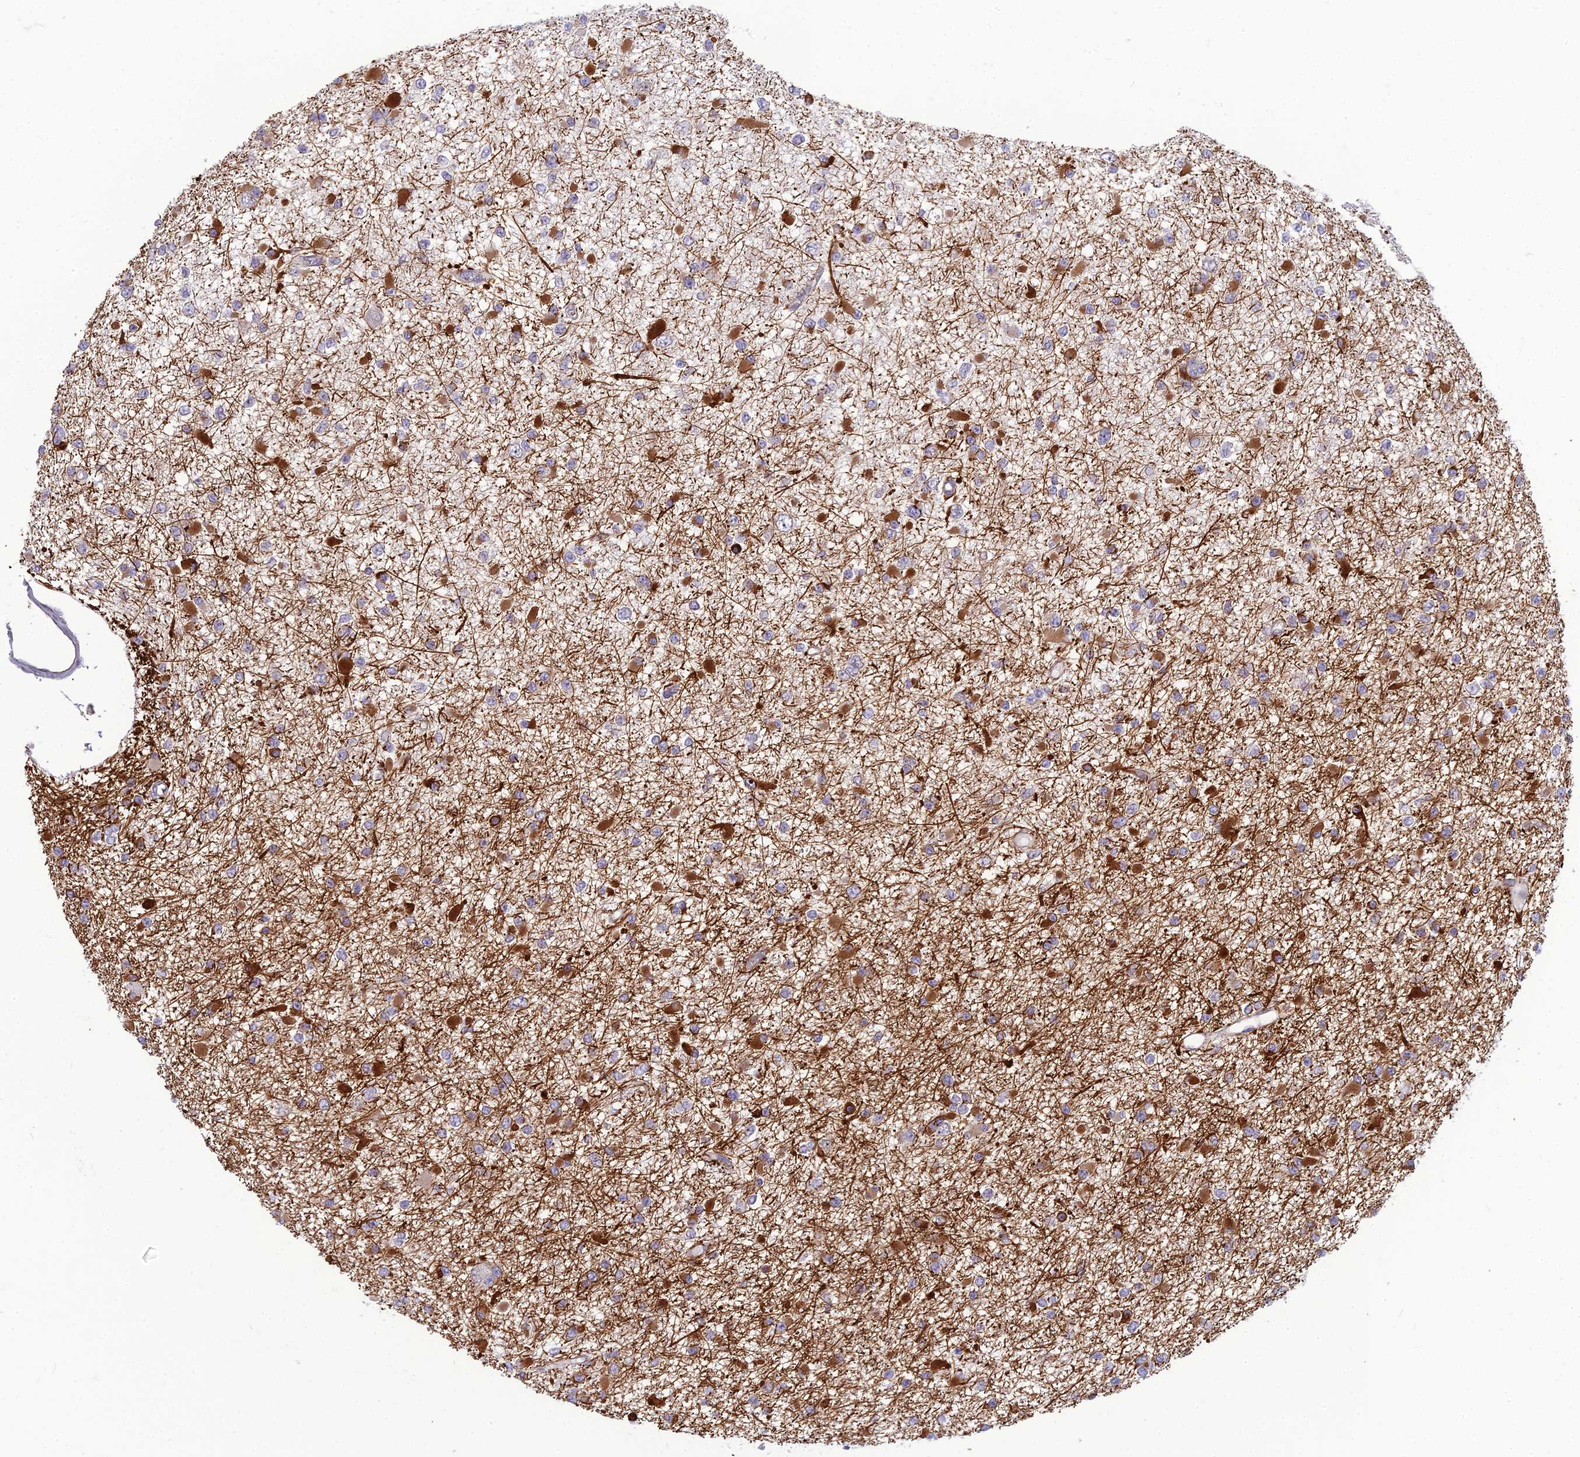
{"staining": {"intensity": "moderate", "quantity": "<25%", "location": "cytoplasmic/membranous"}, "tissue": "glioma", "cell_type": "Tumor cells", "image_type": "cancer", "snomed": [{"axis": "morphology", "description": "Glioma, malignant, Low grade"}, {"axis": "topography", "description": "Brain"}], "caption": "Low-grade glioma (malignant) stained for a protein (brown) exhibits moderate cytoplasmic/membranous positive staining in about <25% of tumor cells.", "gene": "DTX2", "patient": {"sex": "female", "age": 22}}